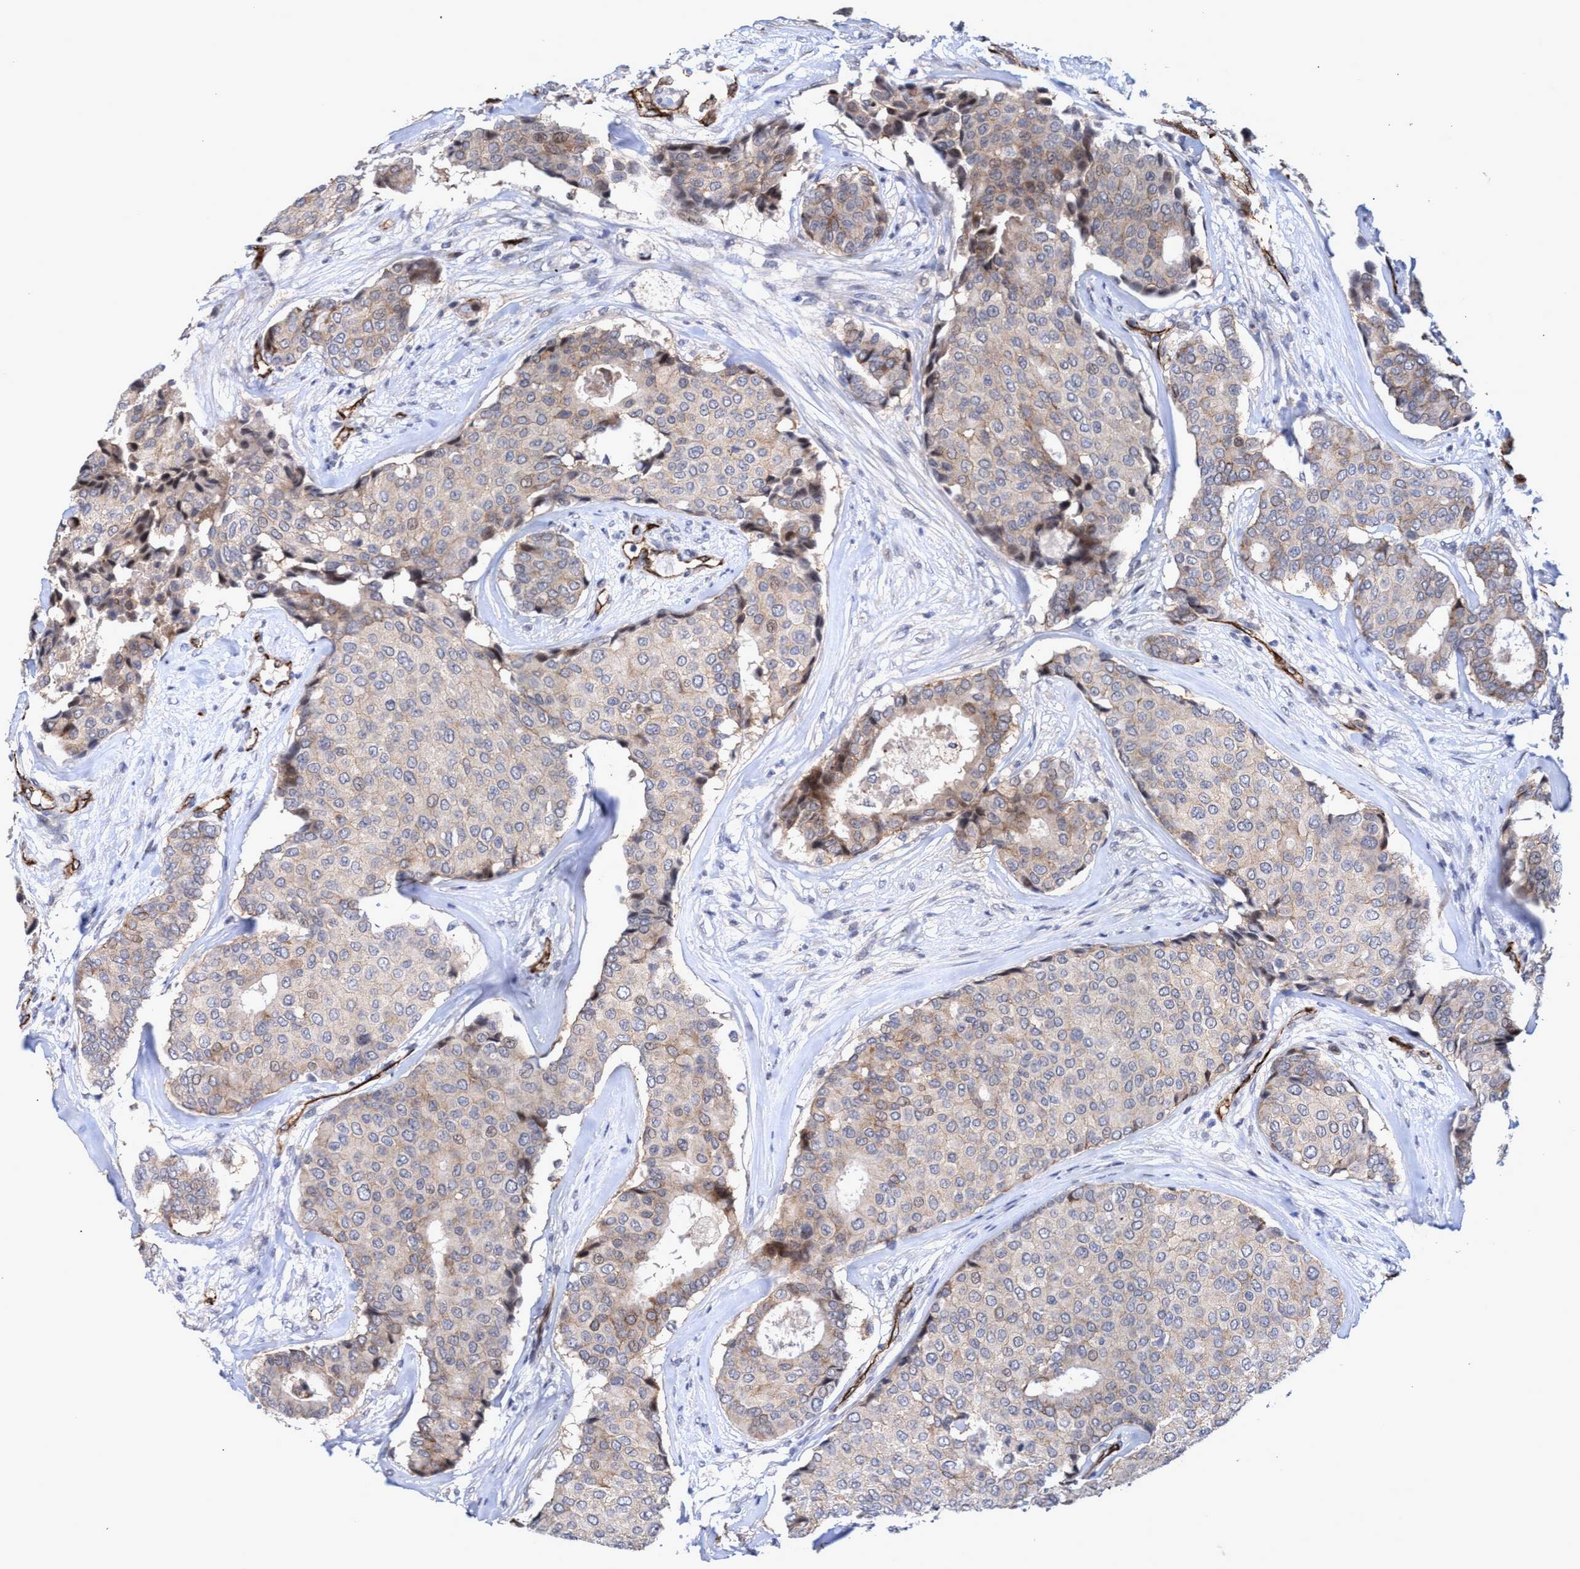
{"staining": {"intensity": "weak", "quantity": "<25%", "location": "cytoplasmic/membranous"}, "tissue": "breast cancer", "cell_type": "Tumor cells", "image_type": "cancer", "snomed": [{"axis": "morphology", "description": "Duct carcinoma"}, {"axis": "topography", "description": "Breast"}], "caption": "Image shows no protein staining in tumor cells of intraductal carcinoma (breast) tissue.", "gene": "ZNF750", "patient": {"sex": "female", "age": 75}}